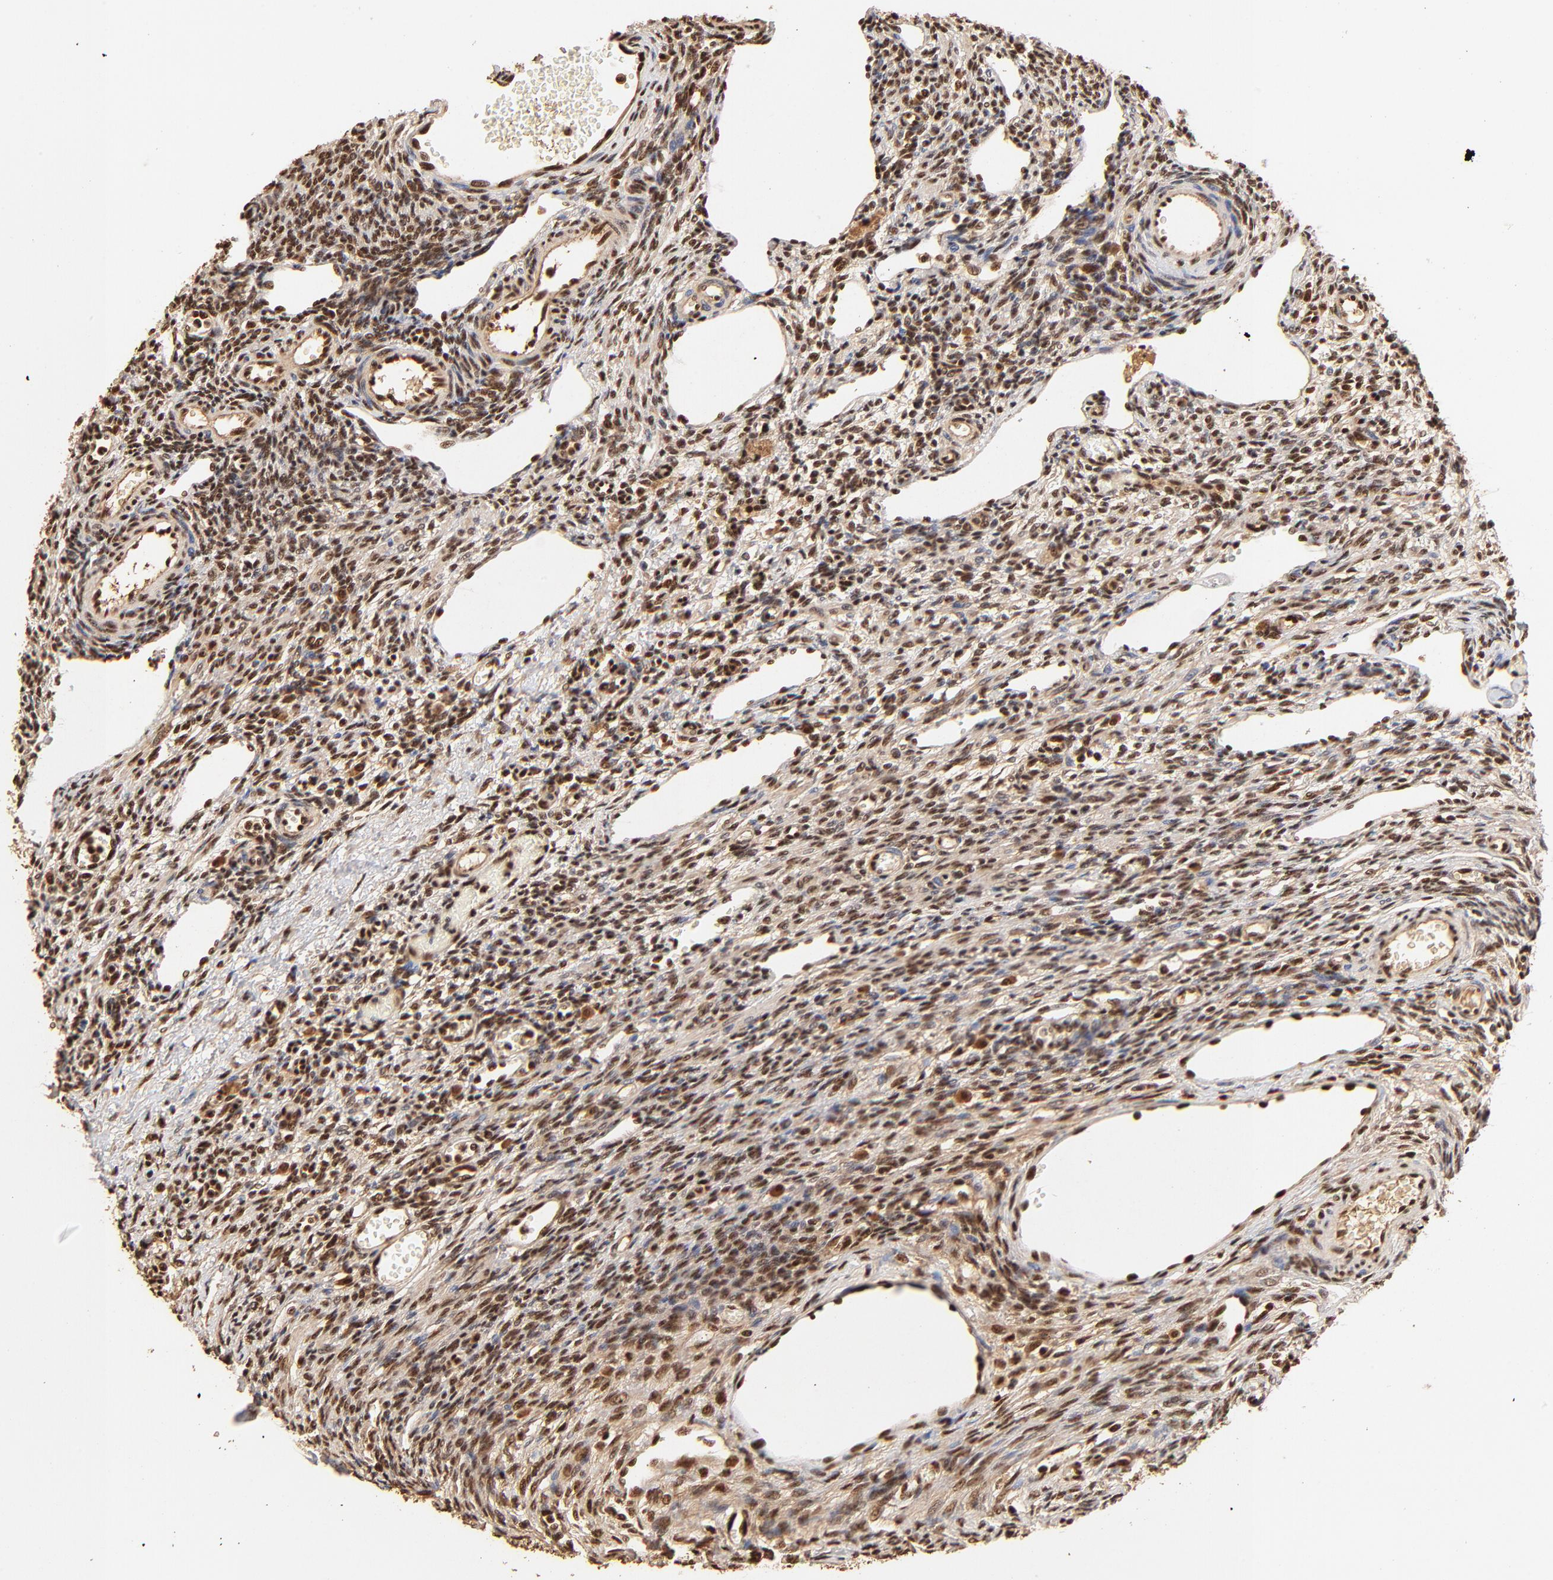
{"staining": {"intensity": "strong", "quantity": ">75%", "location": "nuclear"}, "tissue": "ovary", "cell_type": "Ovarian stroma cells", "image_type": "normal", "snomed": [{"axis": "morphology", "description": "Normal tissue, NOS"}, {"axis": "topography", "description": "Ovary"}], "caption": "Brown immunohistochemical staining in benign ovary exhibits strong nuclear staining in approximately >75% of ovarian stroma cells. The staining is performed using DAB brown chromogen to label protein expression. The nuclei are counter-stained blue using hematoxylin.", "gene": "MED12", "patient": {"sex": "female", "age": 33}}